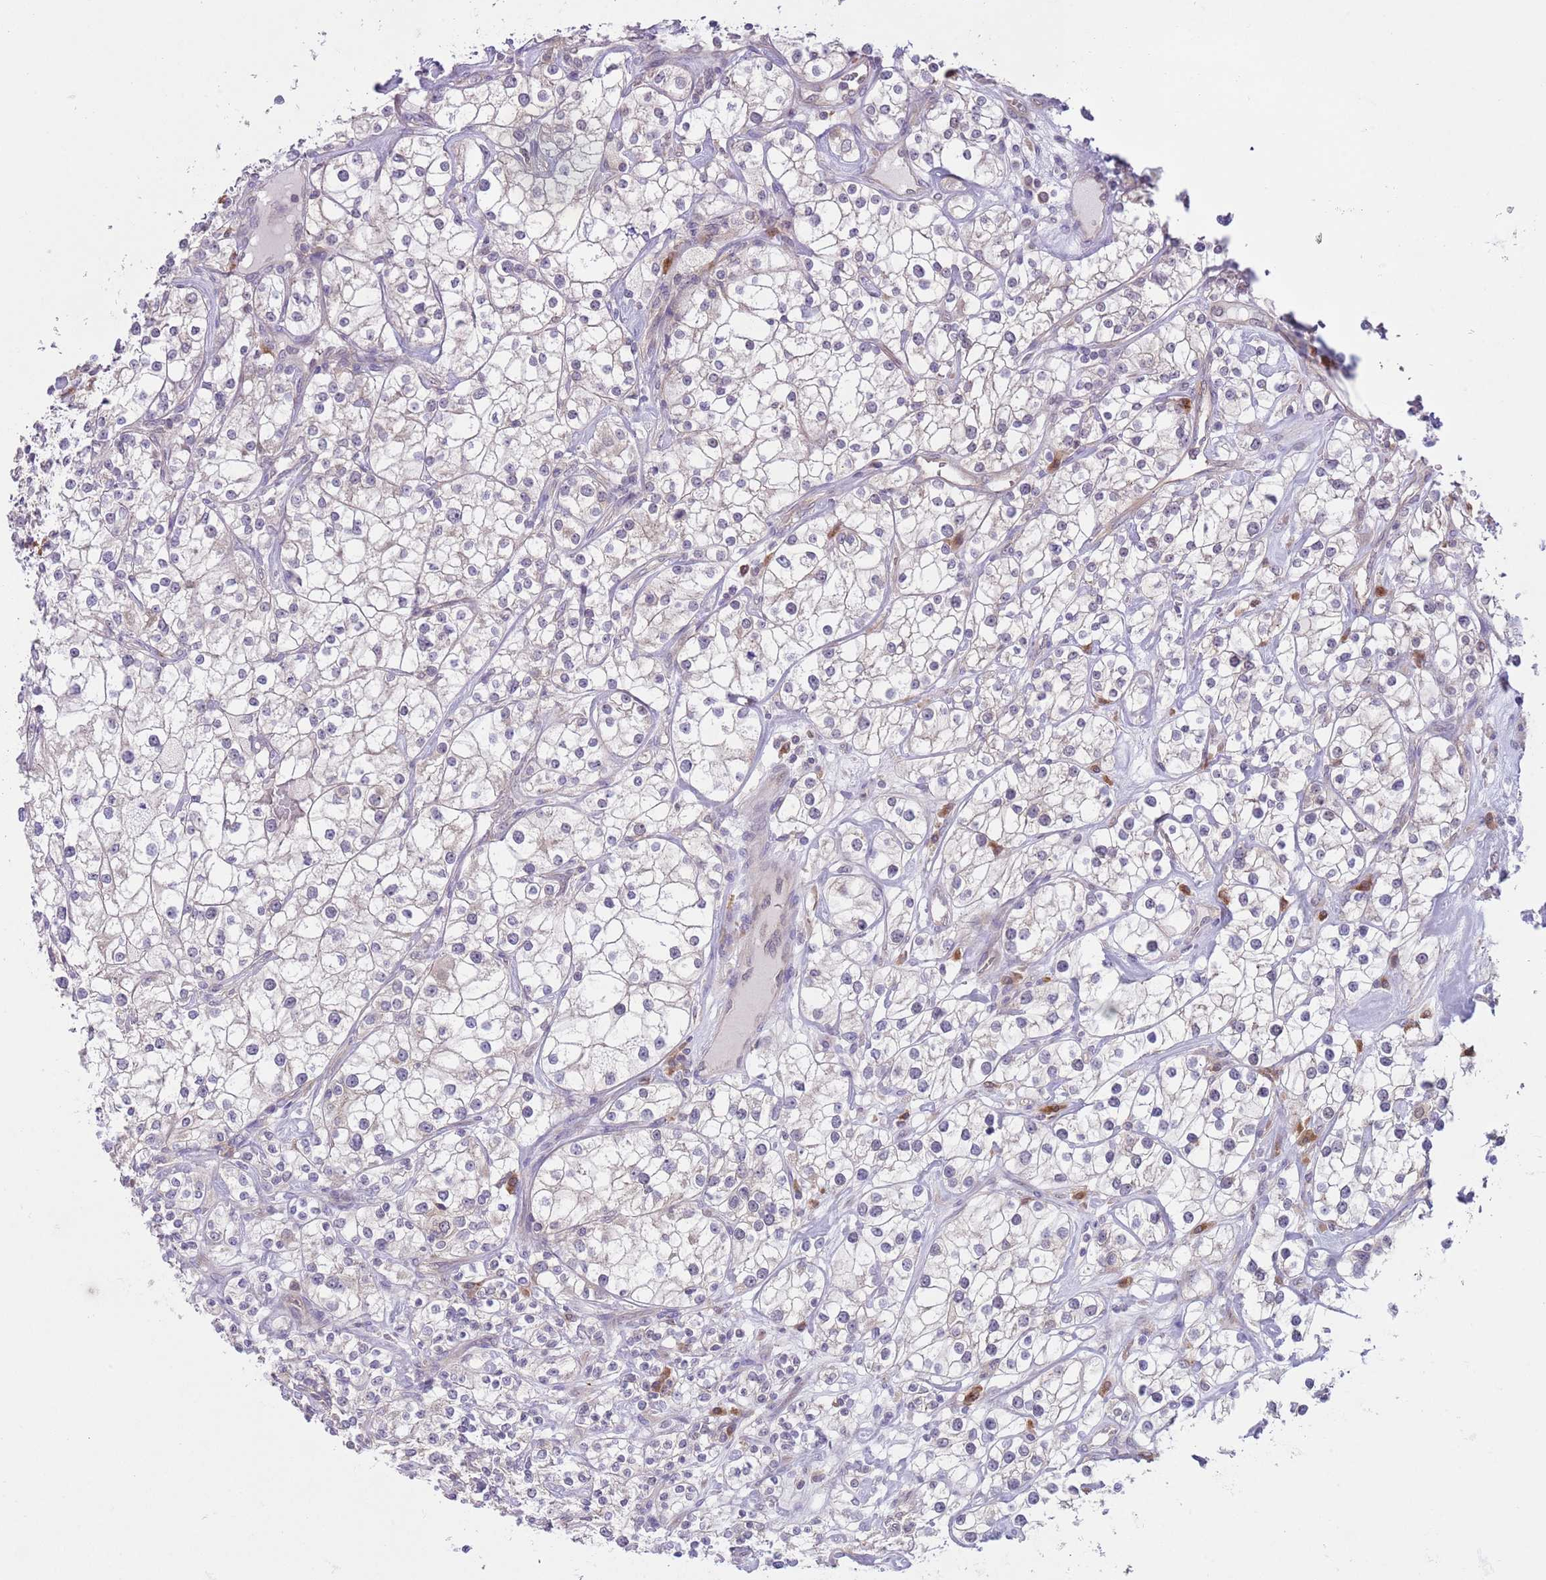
{"staining": {"intensity": "weak", "quantity": "<25%", "location": "cytoplasmic/membranous"}, "tissue": "renal cancer", "cell_type": "Tumor cells", "image_type": "cancer", "snomed": [{"axis": "morphology", "description": "Adenocarcinoma, NOS"}, {"axis": "topography", "description": "Kidney"}], "caption": "Tumor cells are negative for protein expression in human renal adenocarcinoma. (Brightfield microscopy of DAB IHC at high magnification).", "gene": "COPE", "patient": {"sex": "male", "age": 77}}